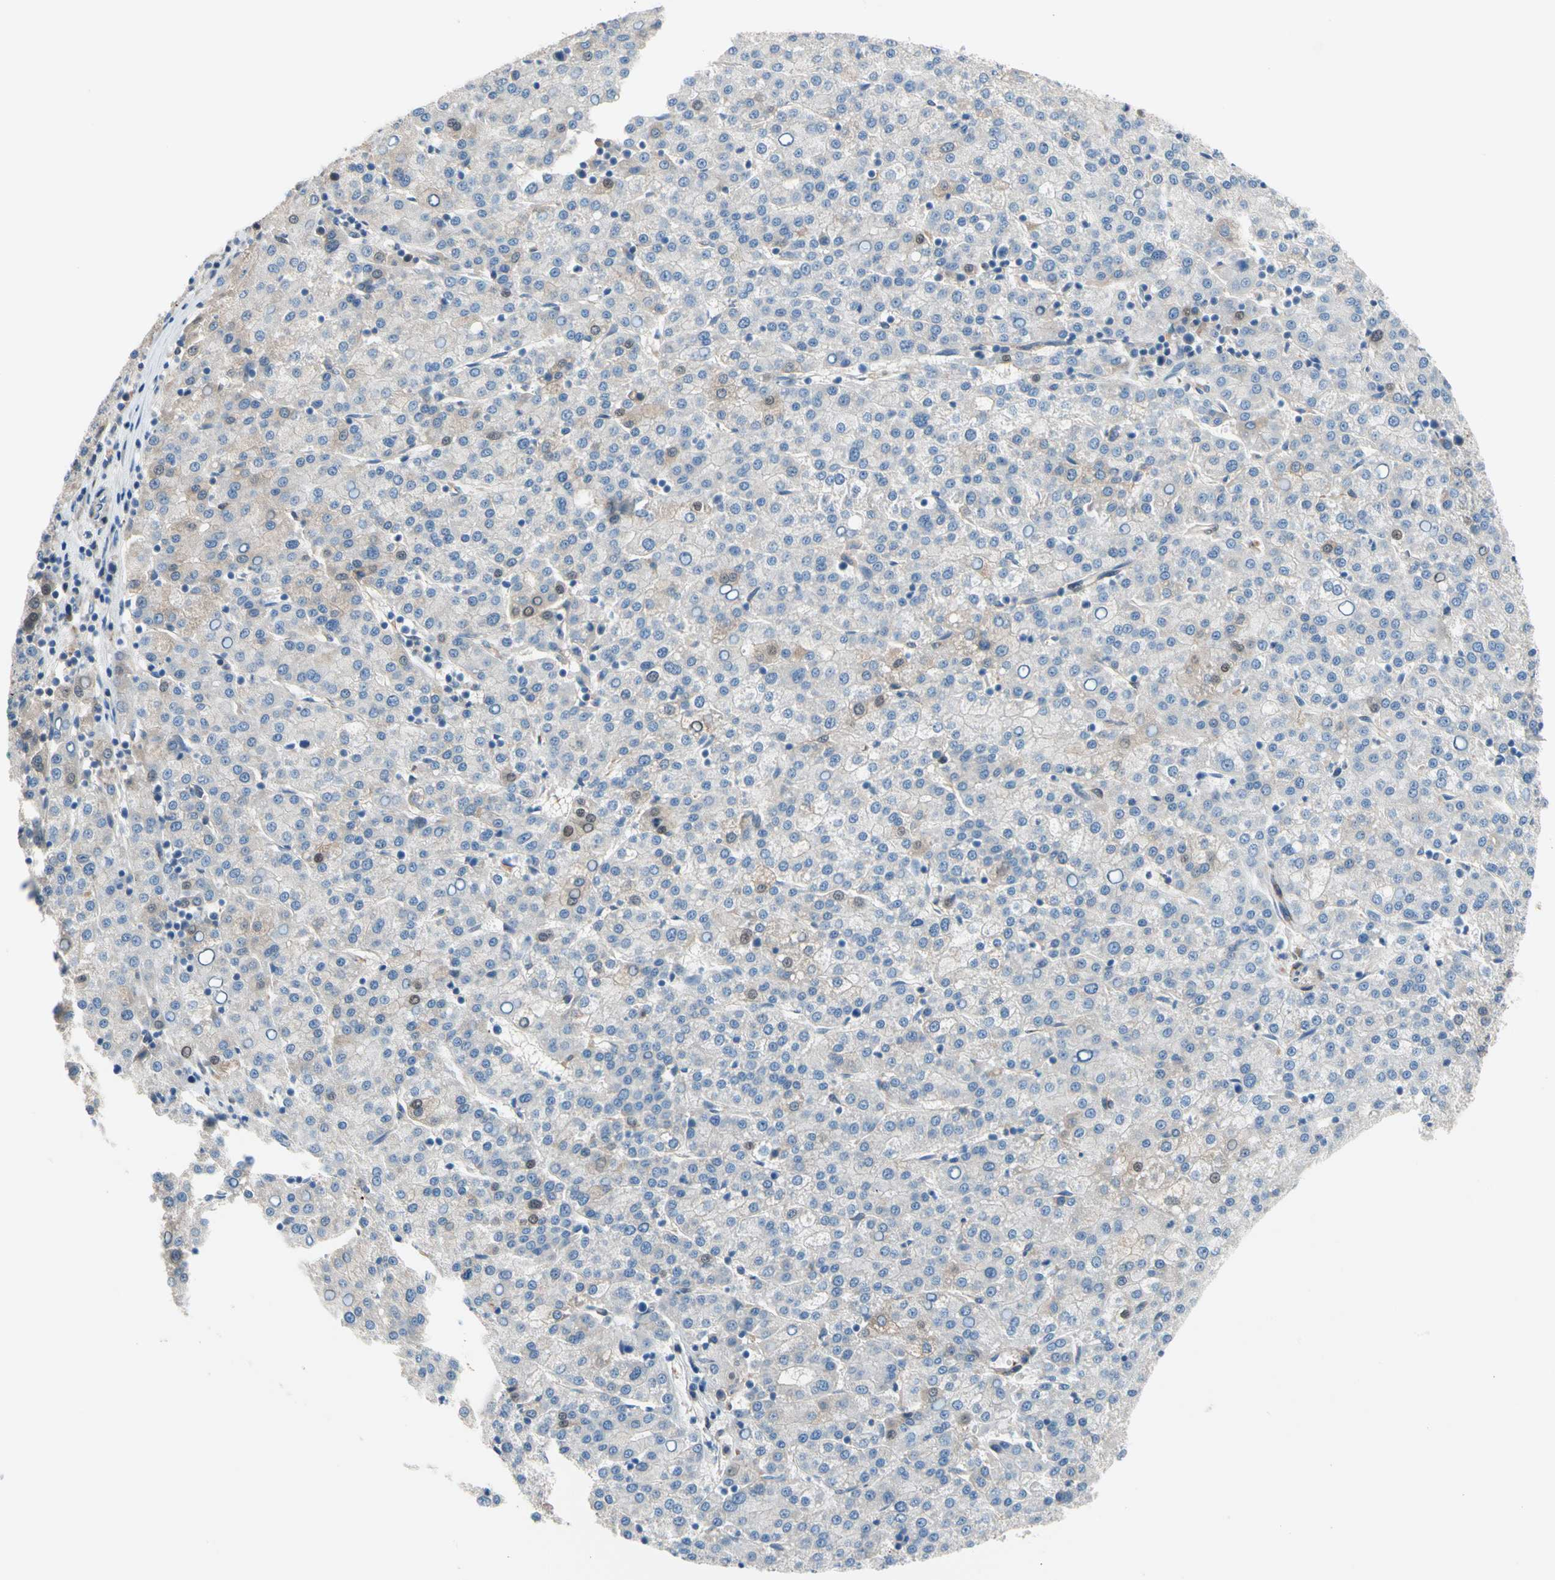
{"staining": {"intensity": "negative", "quantity": "none", "location": "none"}, "tissue": "liver cancer", "cell_type": "Tumor cells", "image_type": "cancer", "snomed": [{"axis": "morphology", "description": "Carcinoma, Hepatocellular, NOS"}, {"axis": "topography", "description": "Liver"}], "caption": "Tumor cells show no significant staining in liver cancer.", "gene": "ENTREP3", "patient": {"sex": "female", "age": 58}}